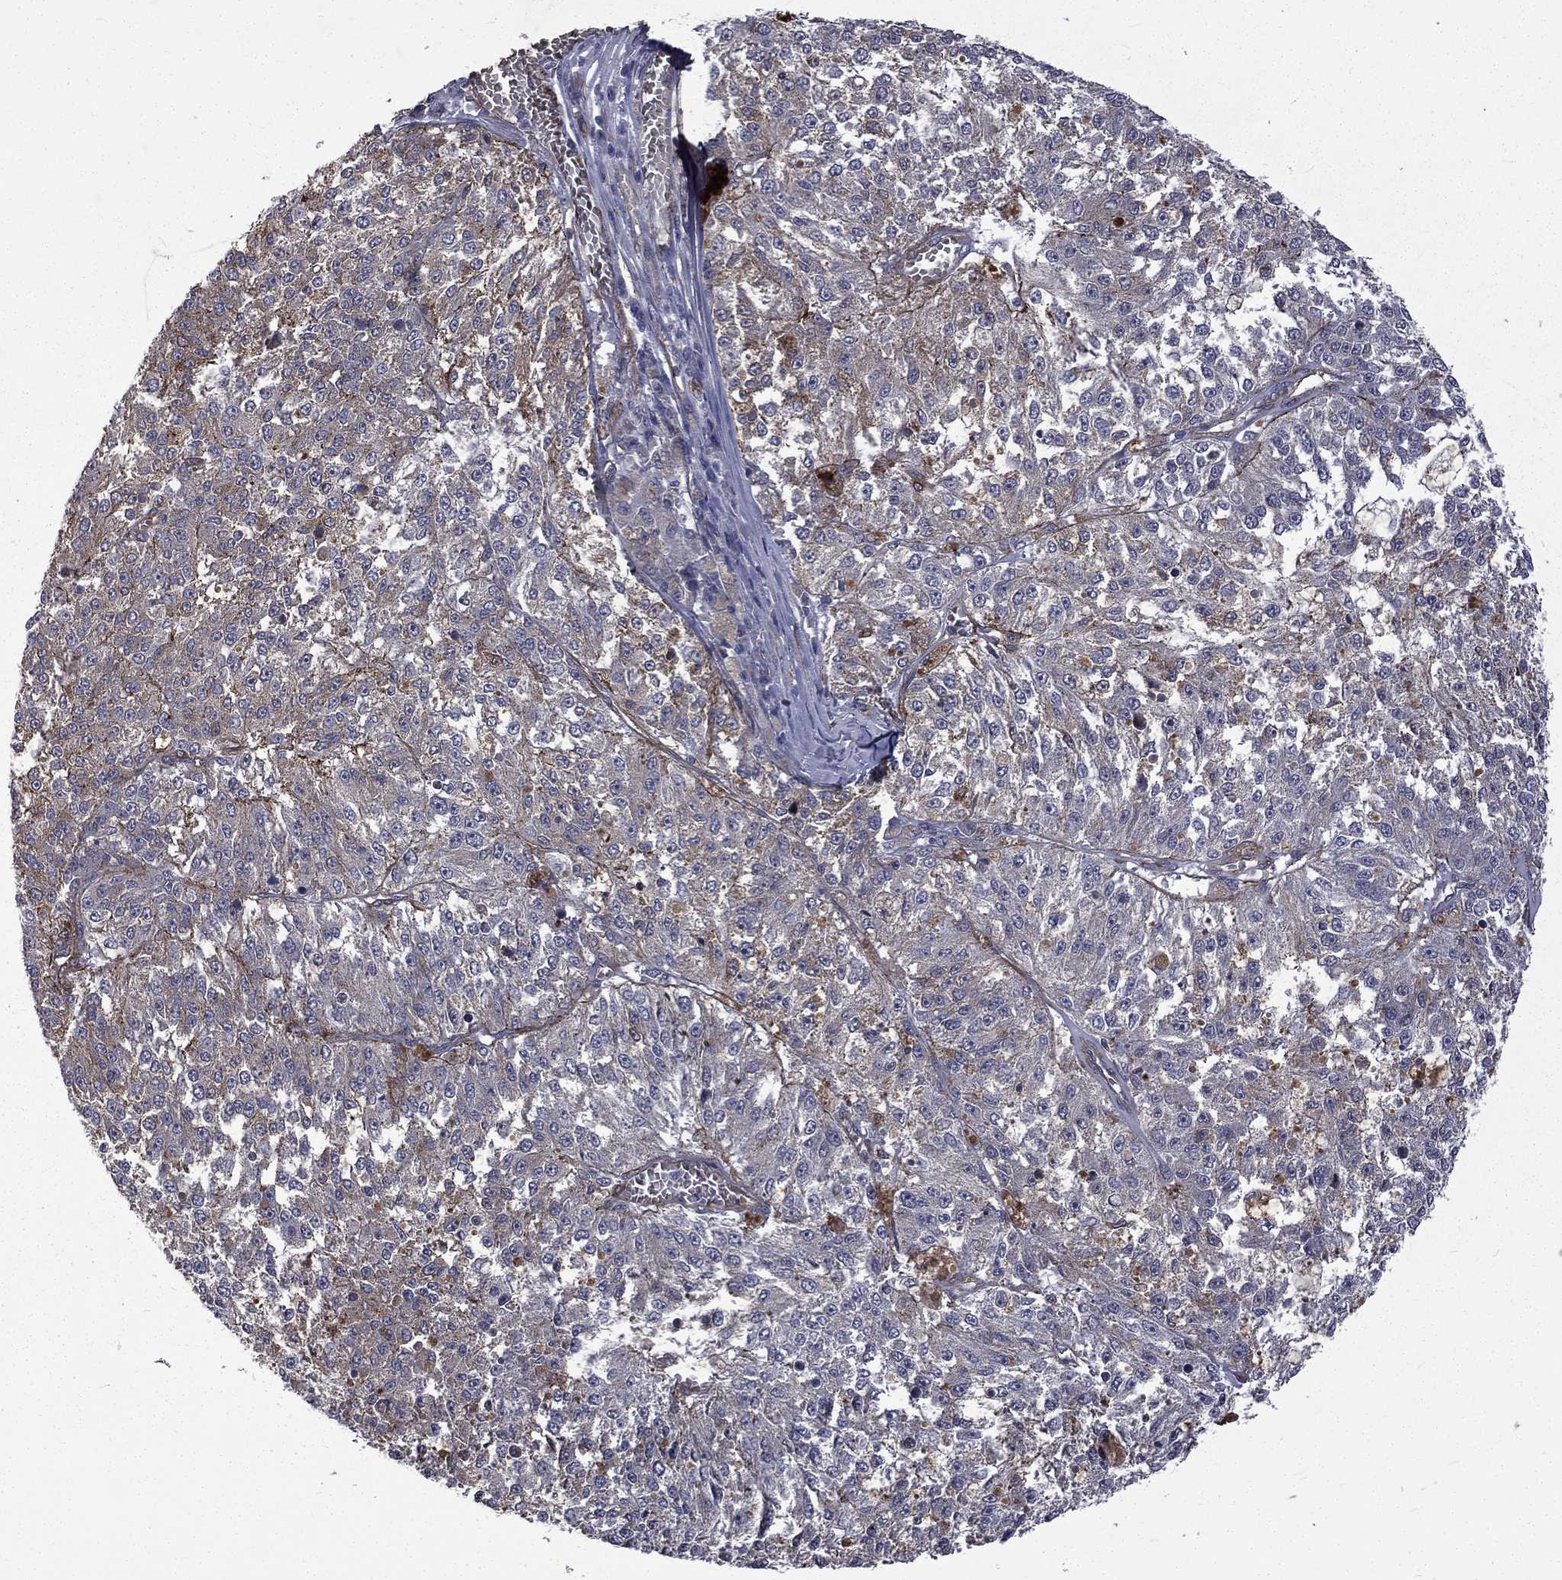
{"staining": {"intensity": "negative", "quantity": "none", "location": "none"}, "tissue": "melanoma", "cell_type": "Tumor cells", "image_type": "cancer", "snomed": [{"axis": "morphology", "description": "Malignant melanoma, Metastatic site"}, {"axis": "topography", "description": "Lymph node"}], "caption": "Tumor cells show no significant positivity in melanoma. Nuclei are stained in blue.", "gene": "PPFIBP1", "patient": {"sex": "female", "age": 64}}